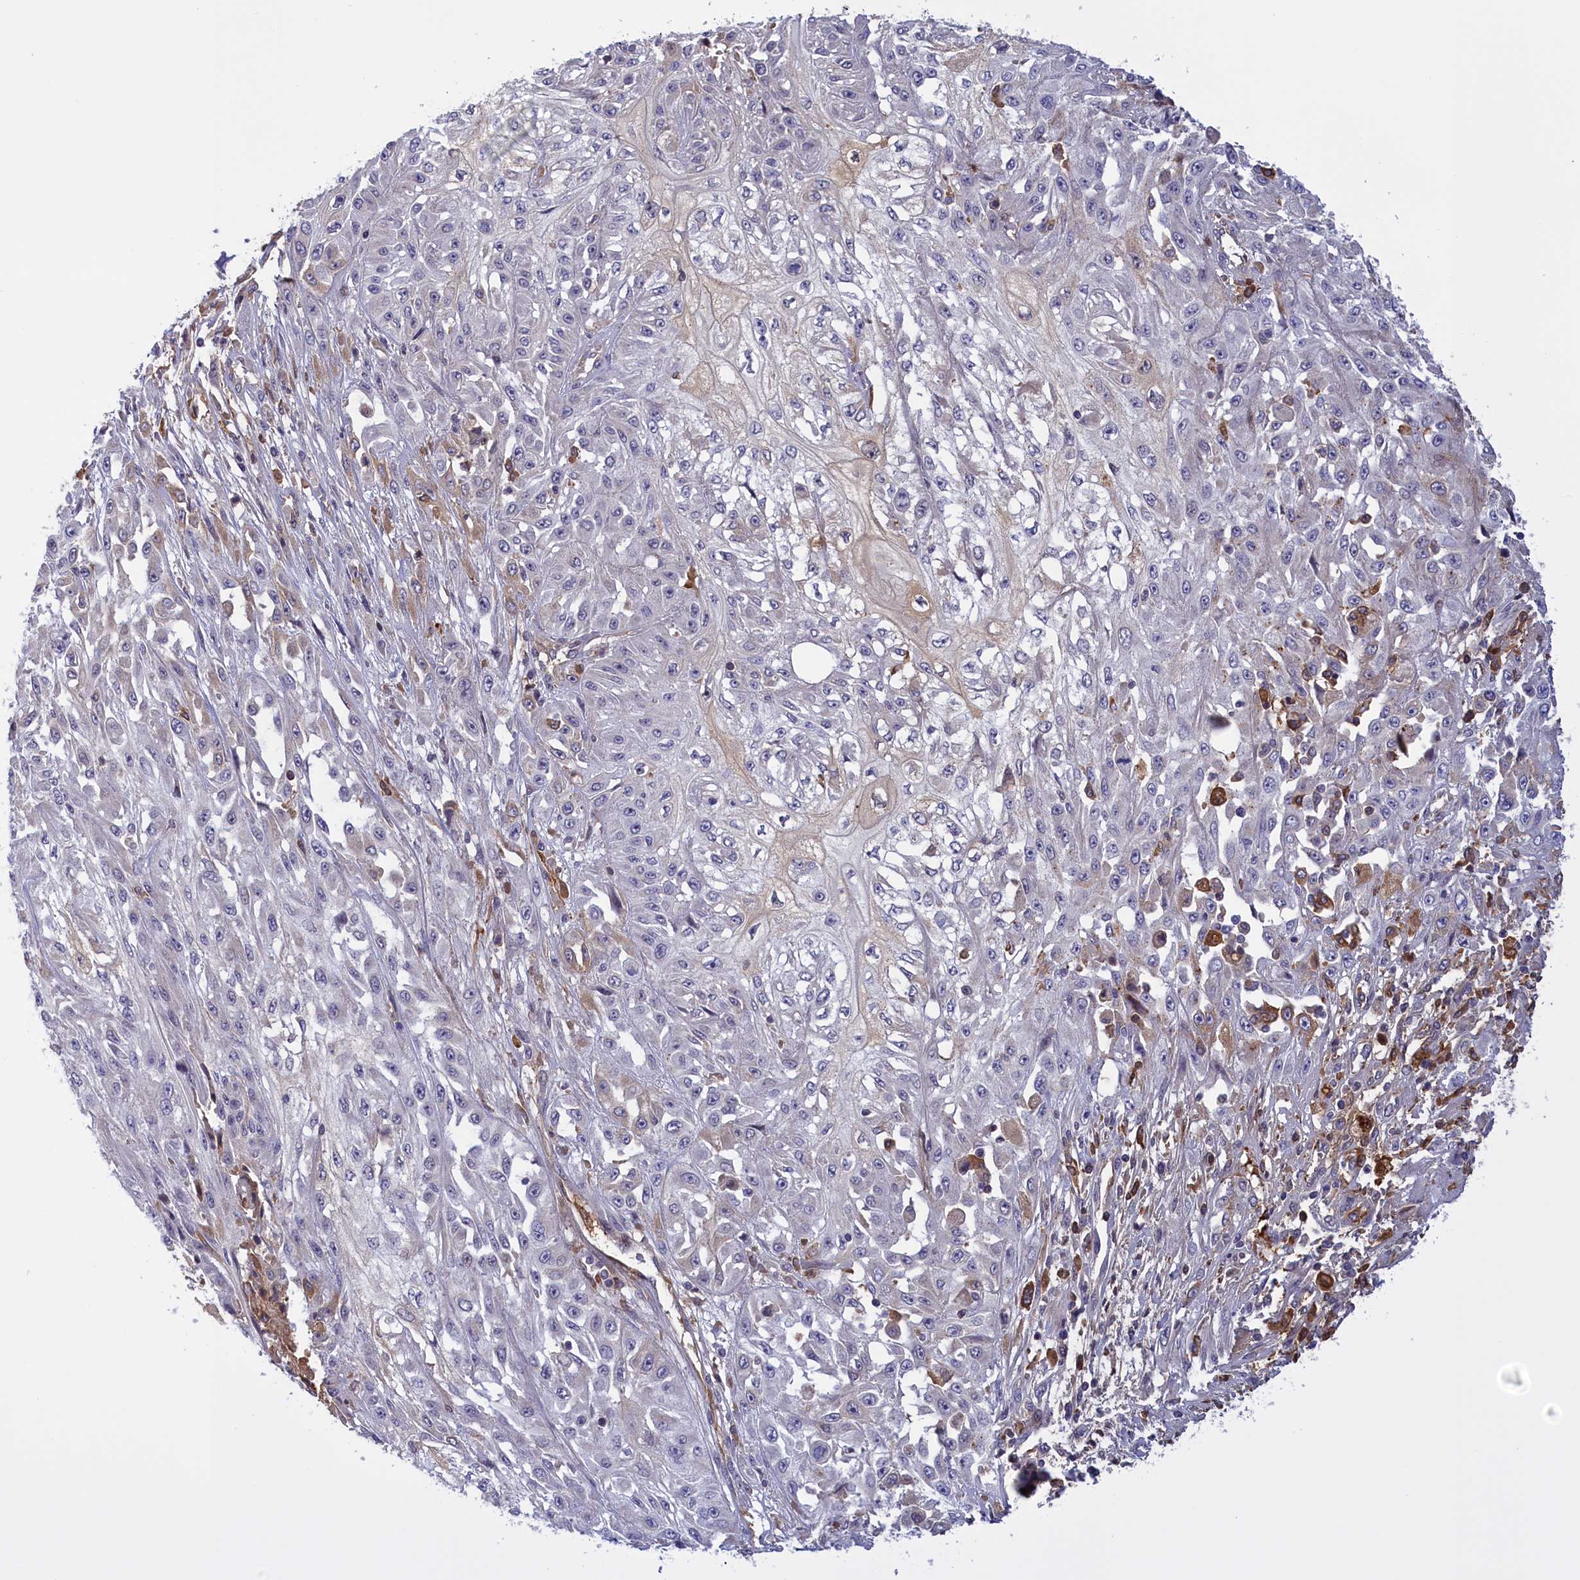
{"staining": {"intensity": "negative", "quantity": "none", "location": "none"}, "tissue": "skin cancer", "cell_type": "Tumor cells", "image_type": "cancer", "snomed": [{"axis": "morphology", "description": "Squamous cell carcinoma, NOS"}, {"axis": "morphology", "description": "Squamous cell carcinoma, metastatic, NOS"}, {"axis": "topography", "description": "Skin"}, {"axis": "topography", "description": "Lymph node"}], "caption": "A high-resolution micrograph shows immunohistochemistry staining of skin metastatic squamous cell carcinoma, which shows no significant expression in tumor cells.", "gene": "RRAD", "patient": {"sex": "male", "age": 75}}